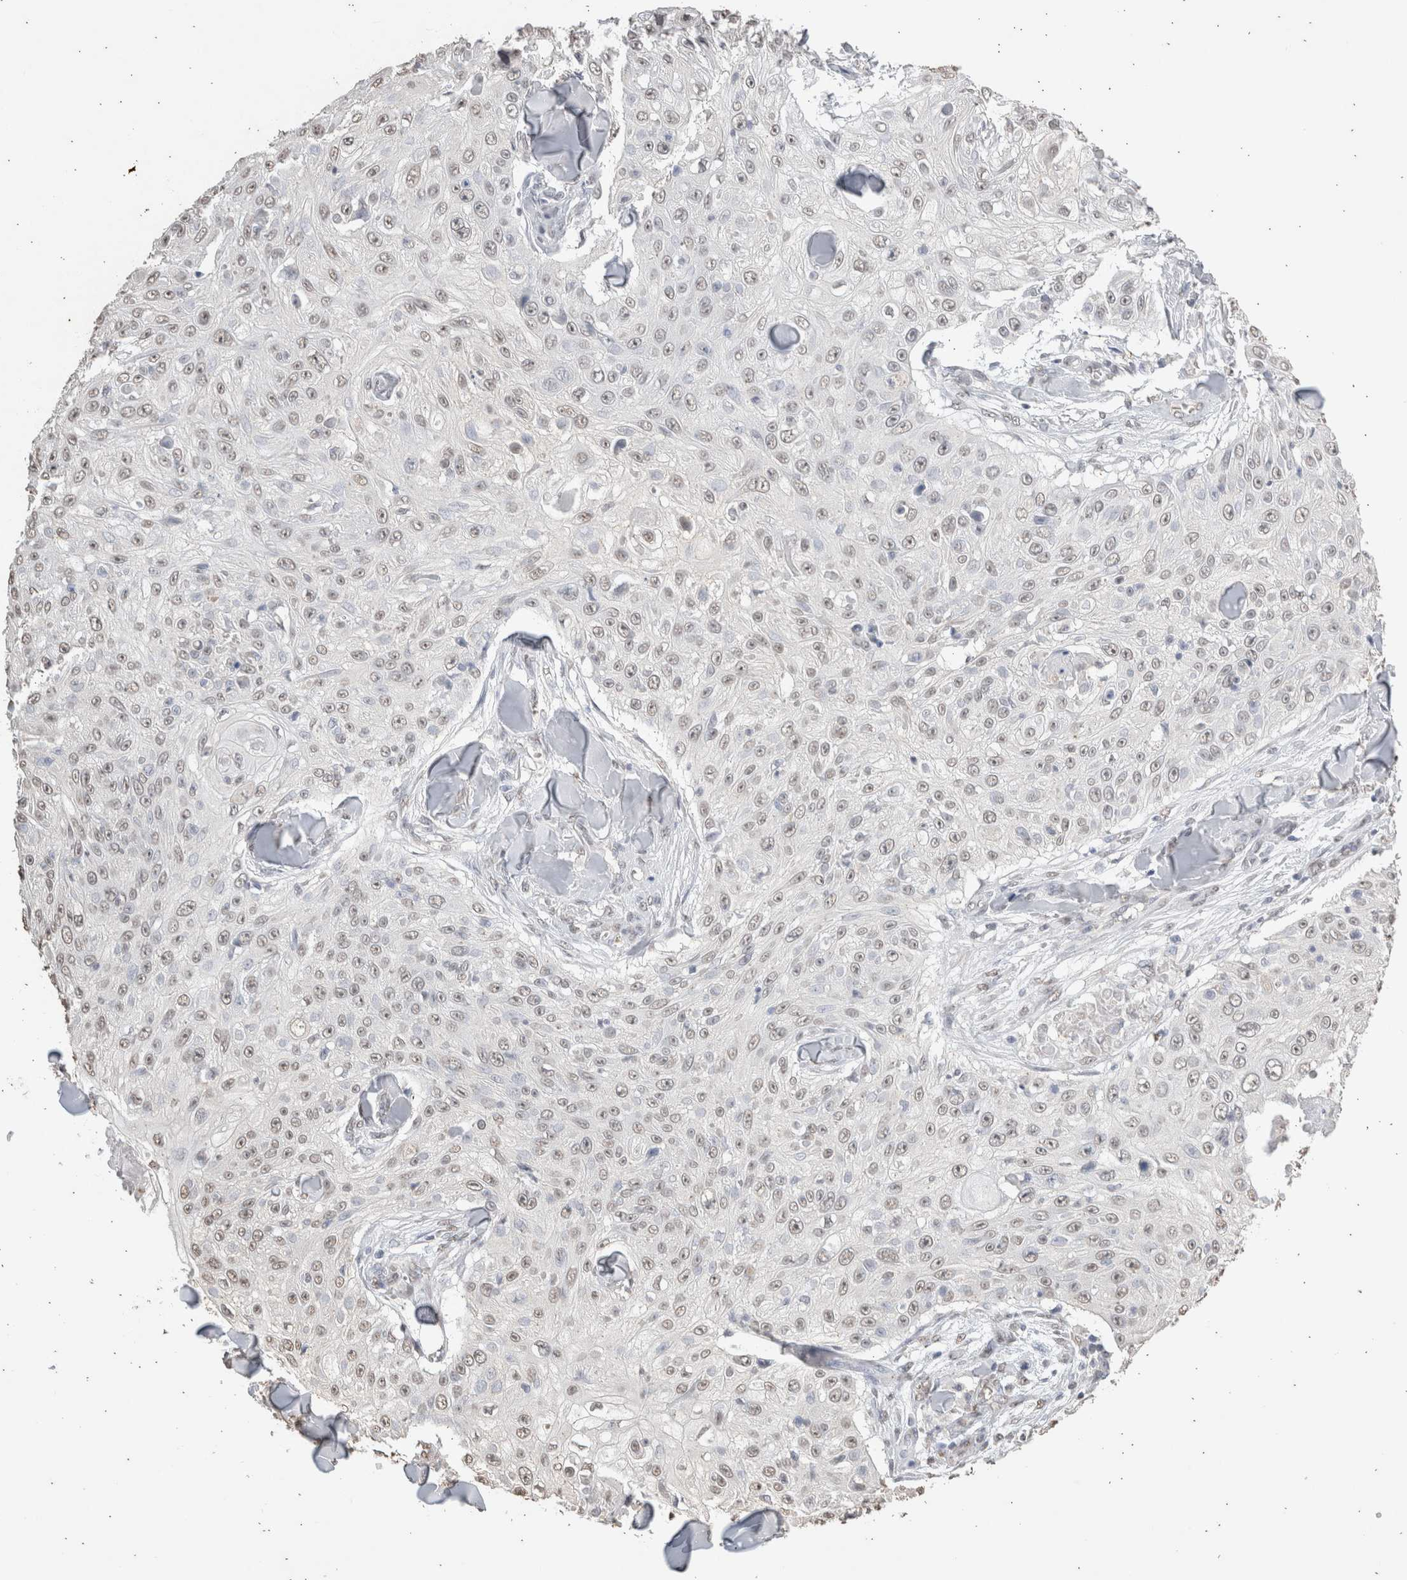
{"staining": {"intensity": "weak", "quantity": ">75%", "location": "nuclear"}, "tissue": "skin cancer", "cell_type": "Tumor cells", "image_type": "cancer", "snomed": [{"axis": "morphology", "description": "Squamous cell carcinoma, NOS"}, {"axis": "topography", "description": "Skin"}], "caption": "Immunohistochemical staining of human squamous cell carcinoma (skin) shows low levels of weak nuclear protein expression in about >75% of tumor cells.", "gene": "LGALS2", "patient": {"sex": "male", "age": 86}}